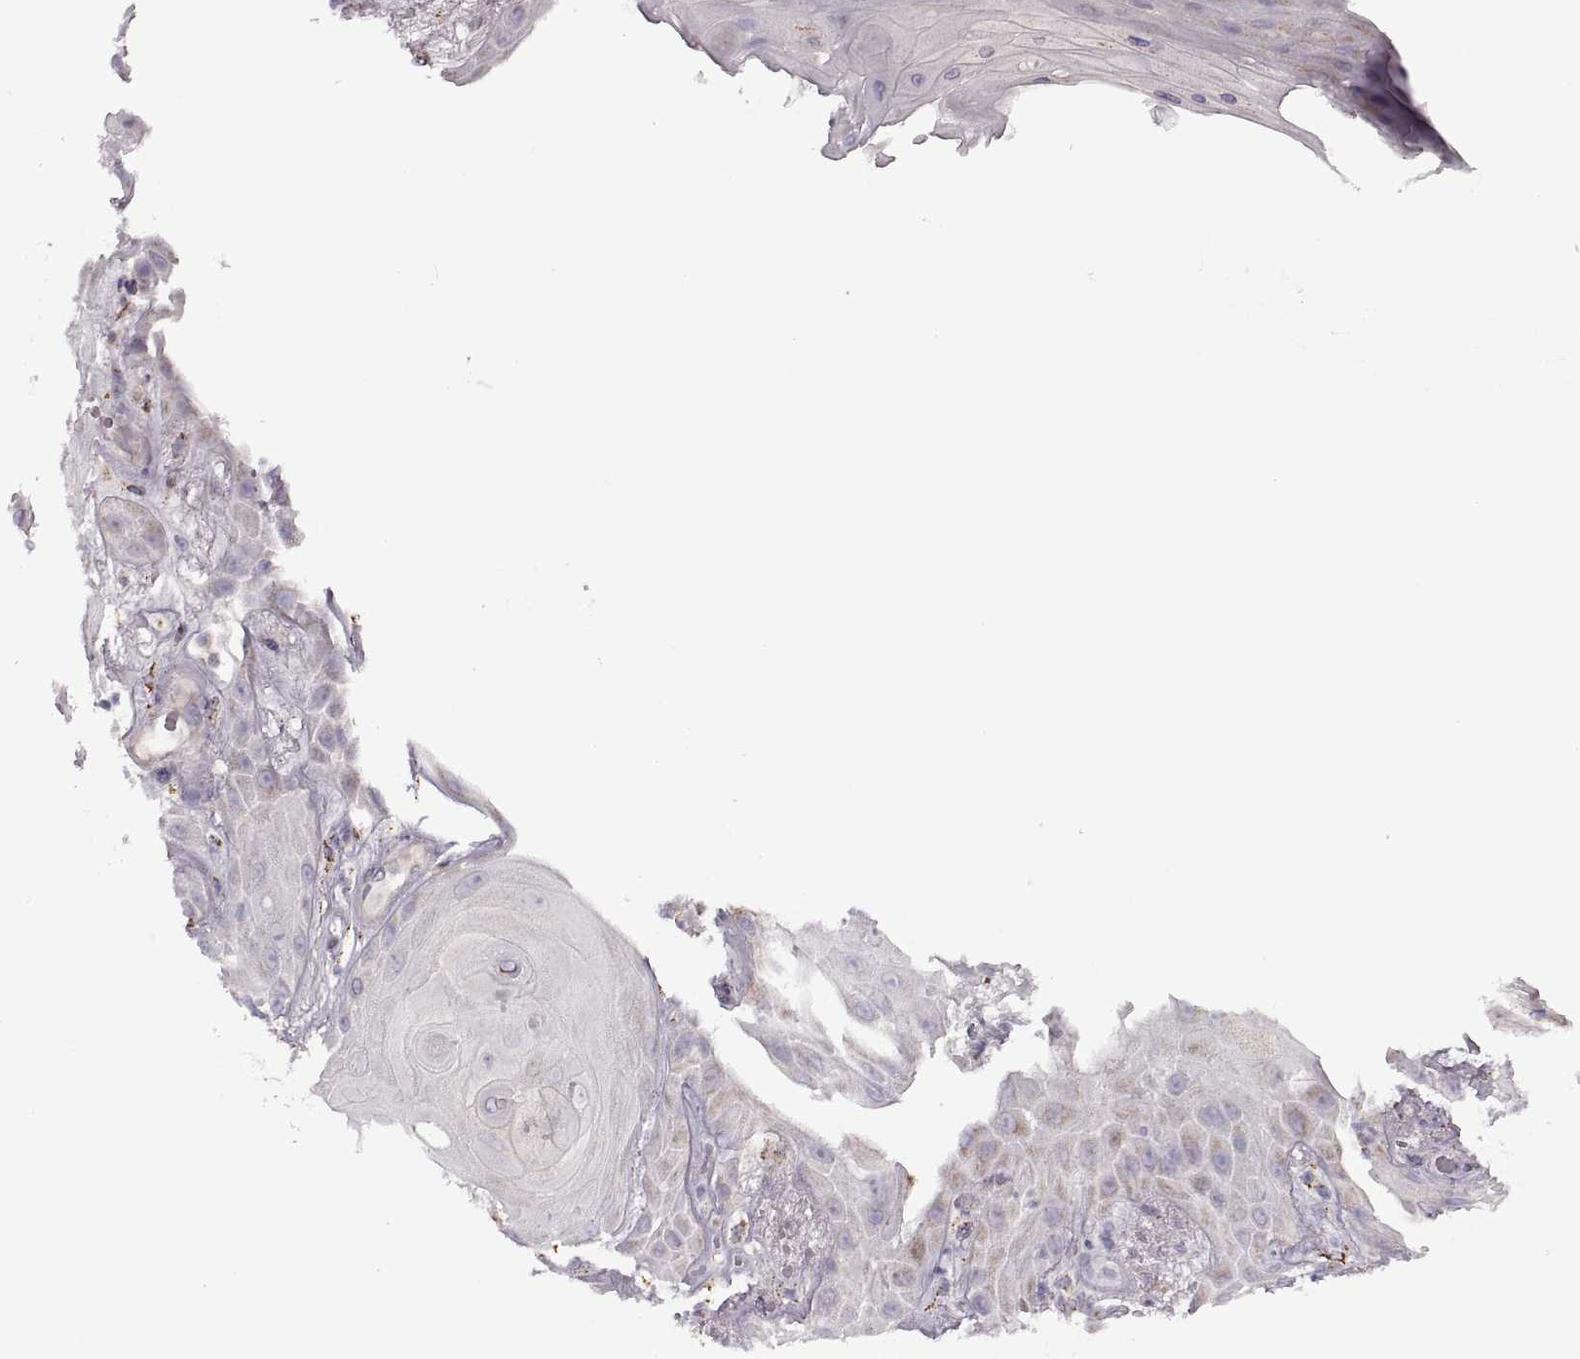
{"staining": {"intensity": "weak", "quantity": "25%-75%", "location": "cytoplasmic/membranous"}, "tissue": "skin cancer", "cell_type": "Tumor cells", "image_type": "cancer", "snomed": [{"axis": "morphology", "description": "Squamous cell carcinoma, NOS"}, {"axis": "topography", "description": "Skin"}], "caption": "A histopathology image showing weak cytoplasmic/membranous staining in approximately 25%-75% of tumor cells in skin cancer, as visualized by brown immunohistochemical staining.", "gene": "PIERCE1", "patient": {"sex": "male", "age": 62}}